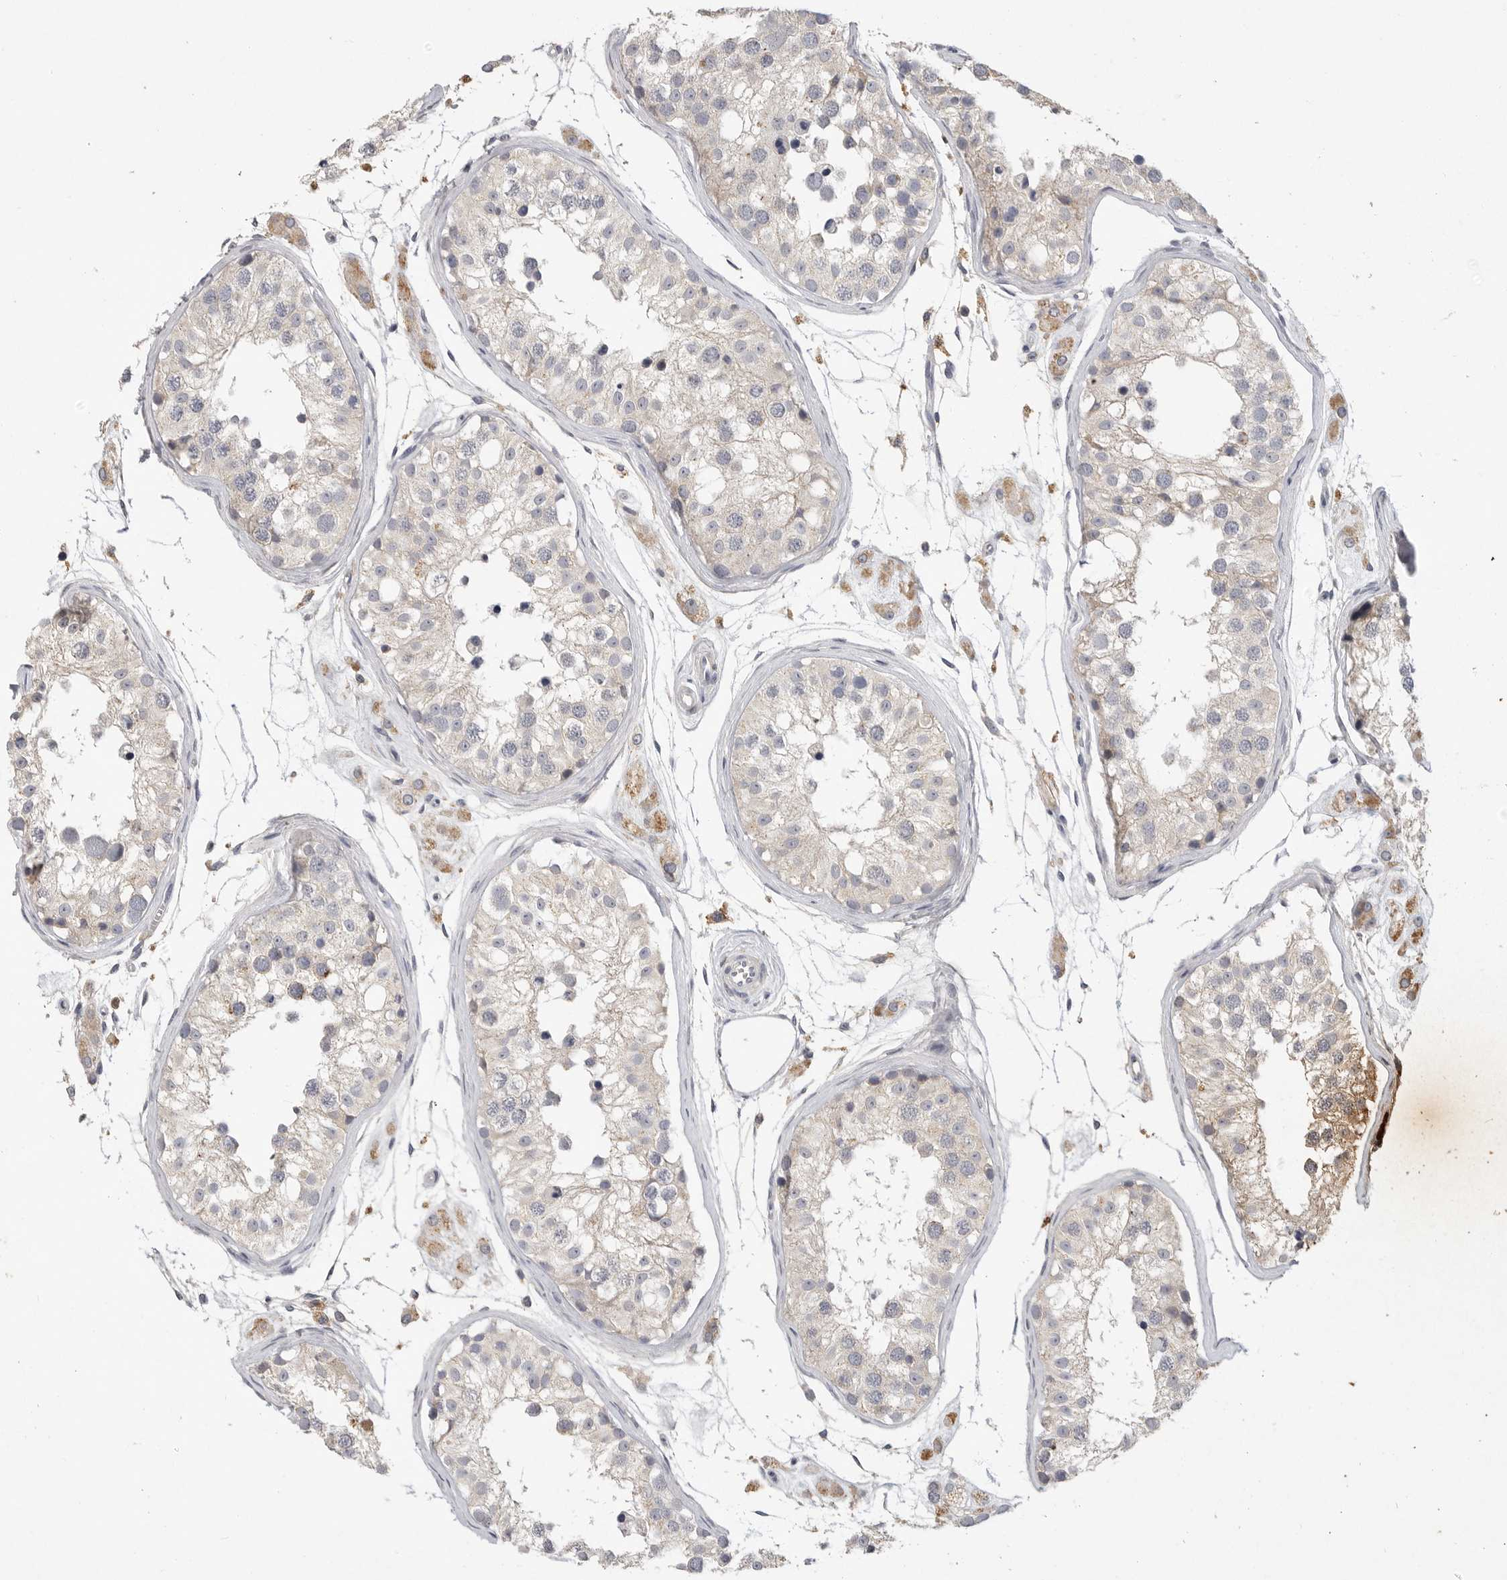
{"staining": {"intensity": "weak", "quantity": "<25%", "location": "cytoplasmic/membranous"}, "tissue": "testis", "cell_type": "Cells in seminiferous ducts", "image_type": "normal", "snomed": [{"axis": "morphology", "description": "Normal tissue, NOS"}, {"axis": "morphology", "description": "Adenocarcinoma, metastatic, NOS"}, {"axis": "topography", "description": "Testis"}], "caption": "Unremarkable testis was stained to show a protein in brown. There is no significant expression in cells in seminiferous ducts. (Immunohistochemistry (ihc), brightfield microscopy, high magnification).", "gene": "LTBR", "patient": {"sex": "male", "age": 26}}